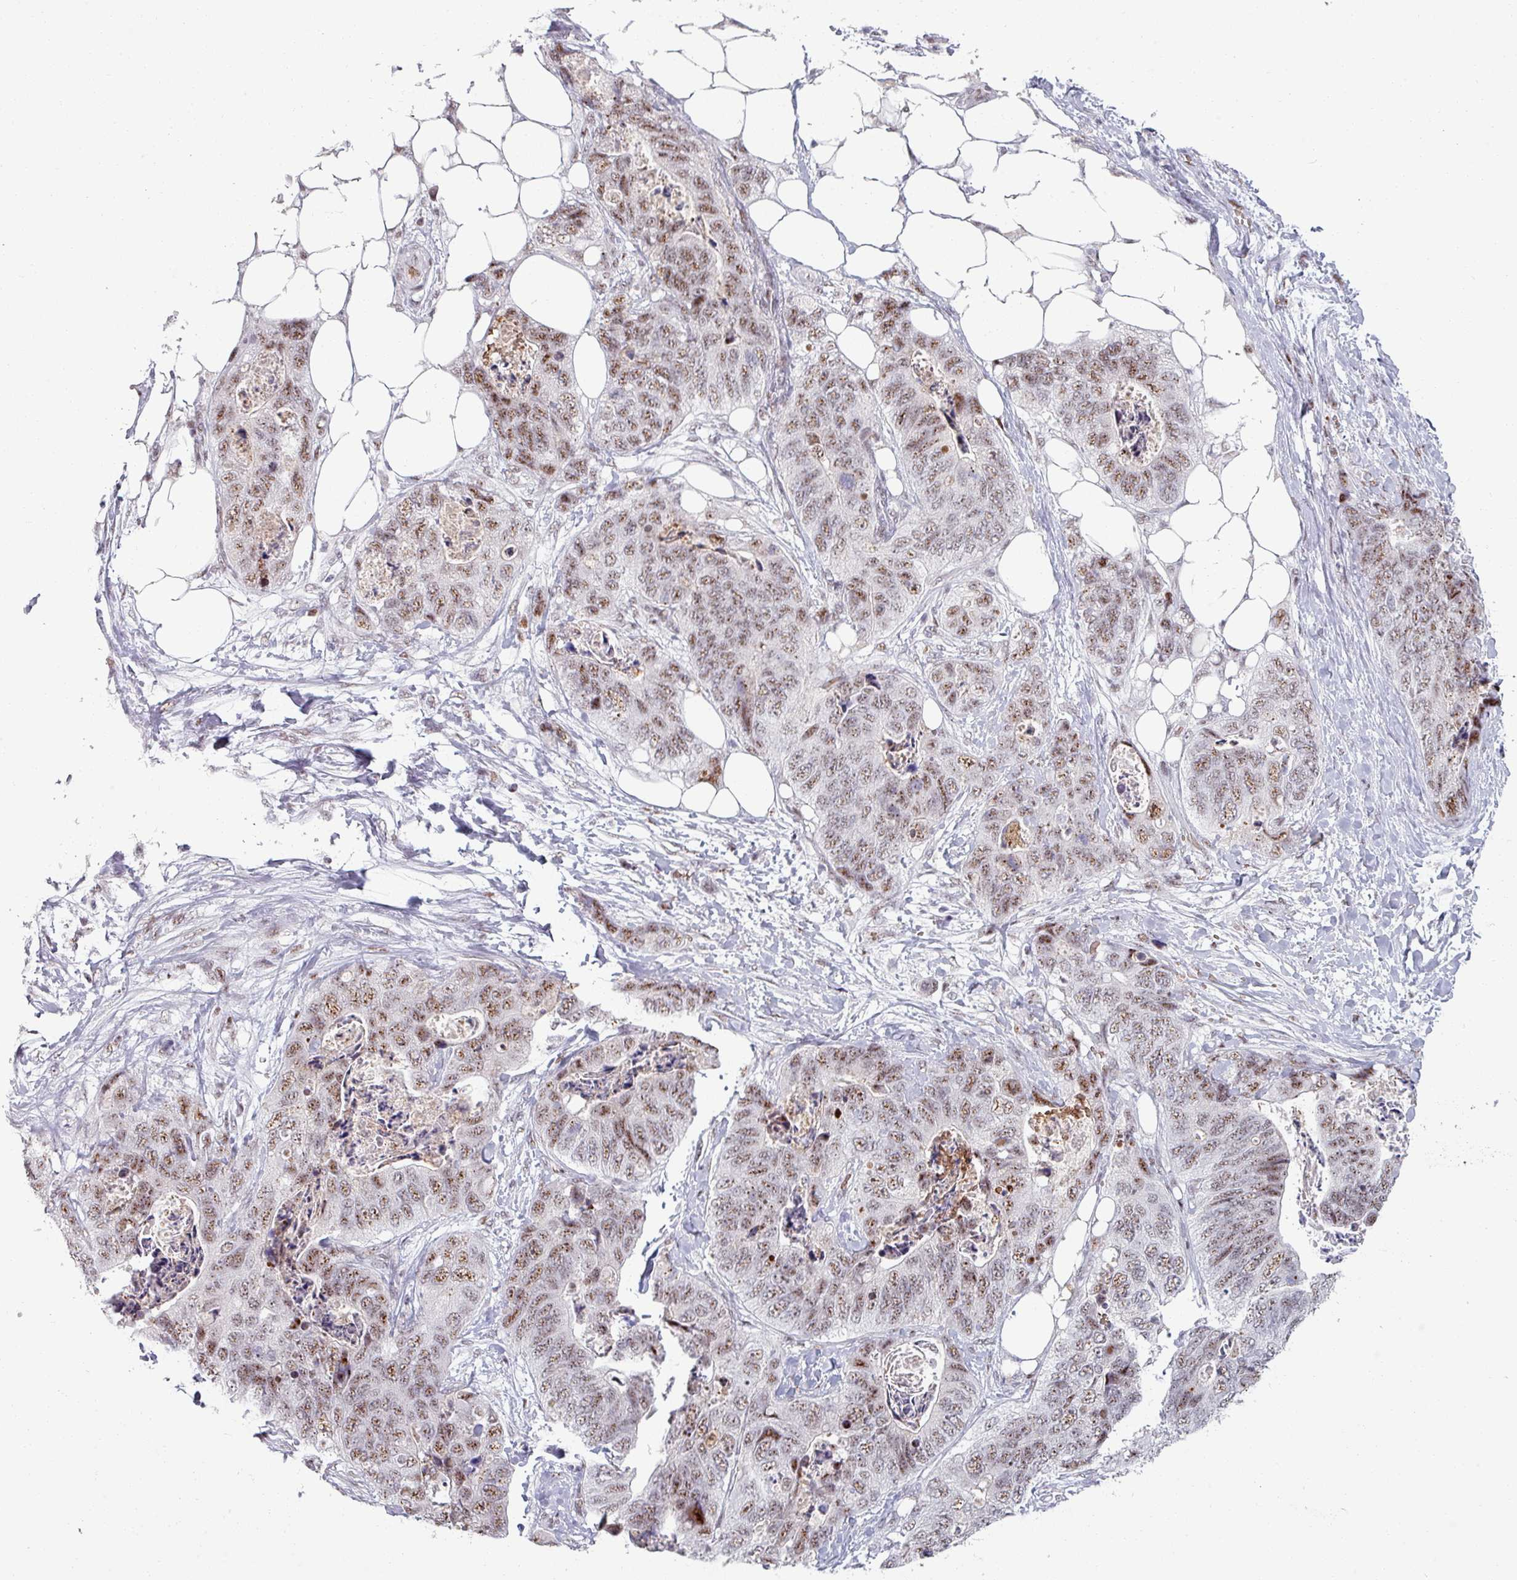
{"staining": {"intensity": "moderate", "quantity": ">75%", "location": "nuclear"}, "tissue": "stomach cancer", "cell_type": "Tumor cells", "image_type": "cancer", "snomed": [{"axis": "morphology", "description": "Adenocarcinoma, NOS"}, {"axis": "topography", "description": "Stomach"}], "caption": "Moderate nuclear staining is present in approximately >75% of tumor cells in stomach cancer.", "gene": "NCOR1", "patient": {"sex": "female", "age": 89}}